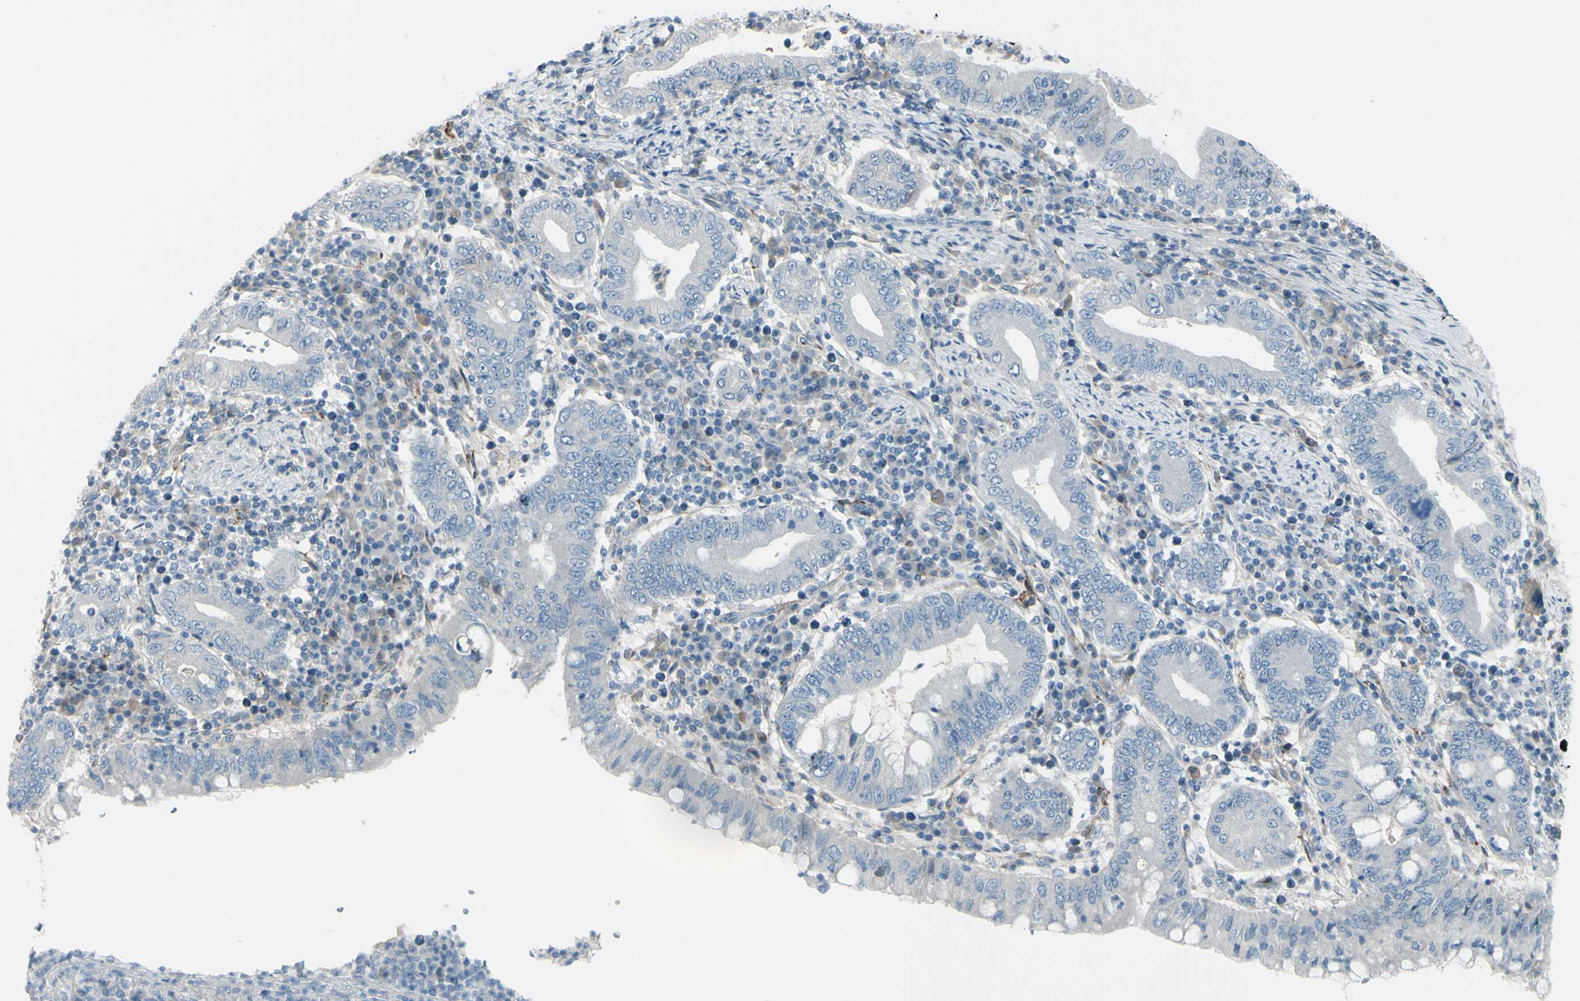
{"staining": {"intensity": "weak", "quantity": "<25%", "location": "cytoplasmic/membranous"}, "tissue": "stomach cancer", "cell_type": "Tumor cells", "image_type": "cancer", "snomed": [{"axis": "morphology", "description": "Normal tissue, NOS"}, {"axis": "morphology", "description": "Adenocarcinoma, NOS"}, {"axis": "topography", "description": "Esophagus"}, {"axis": "topography", "description": "Stomach, upper"}, {"axis": "topography", "description": "Peripheral nerve tissue"}], "caption": "Protein analysis of stomach adenocarcinoma demonstrates no significant expression in tumor cells.", "gene": "GPR34", "patient": {"sex": "male", "age": 62}}